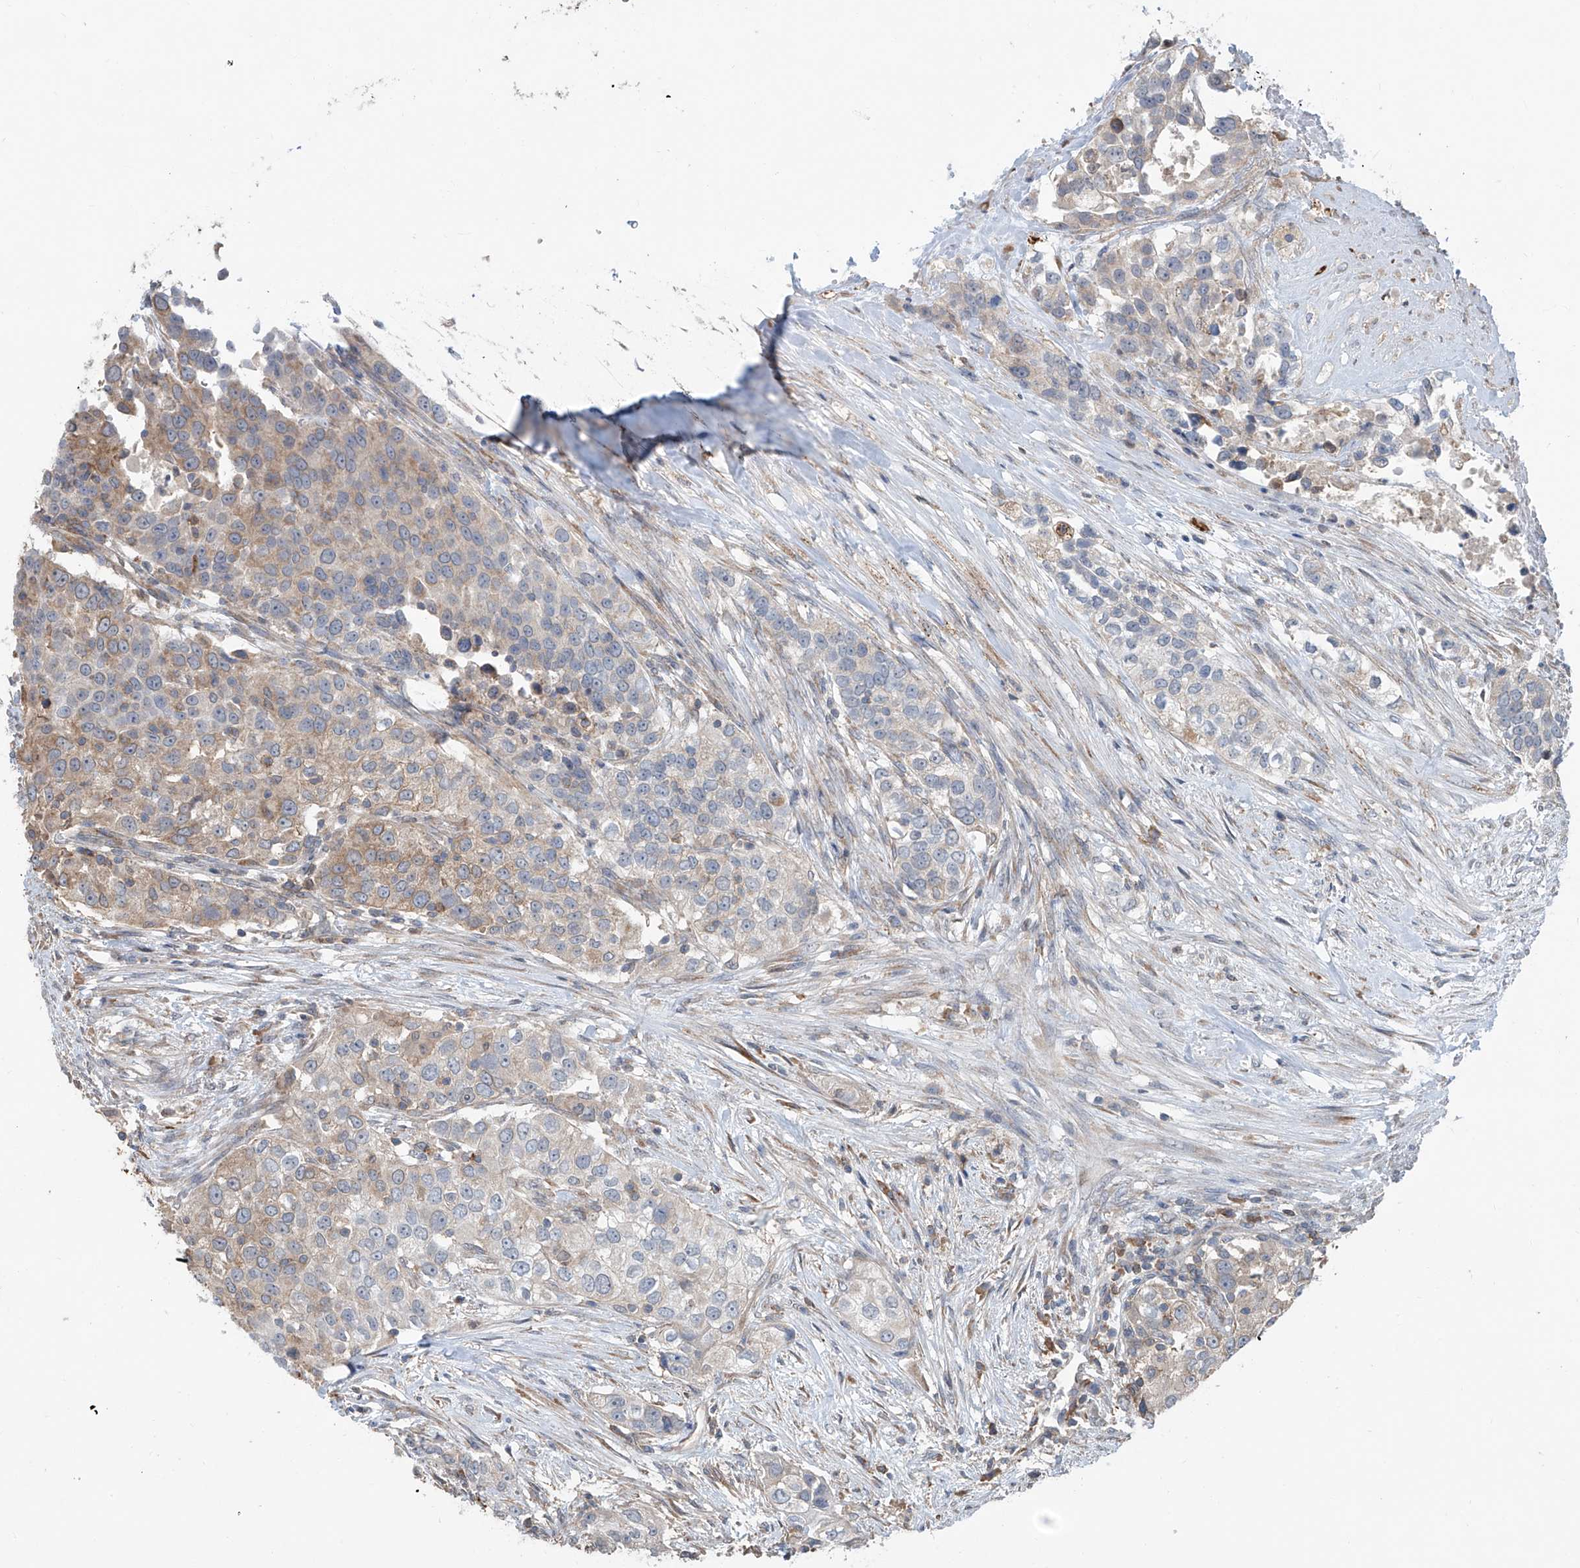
{"staining": {"intensity": "weak", "quantity": "<25%", "location": "cytoplasmic/membranous"}, "tissue": "urothelial cancer", "cell_type": "Tumor cells", "image_type": "cancer", "snomed": [{"axis": "morphology", "description": "Urothelial carcinoma, High grade"}, {"axis": "topography", "description": "Urinary bladder"}], "caption": "This image is of urothelial cancer stained with immunohistochemistry (IHC) to label a protein in brown with the nuclei are counter-stained blue. There is no expression in tumor cells. The staining was performed using DAB (3,3'-diaminobenzidine) to visualize the protein expression in brown, while the nuclei were stained in blue with hematoxylin (Magnification: 20x).", "gene": "KCNK10", "patient": {"sex": "female", "age": 80}}